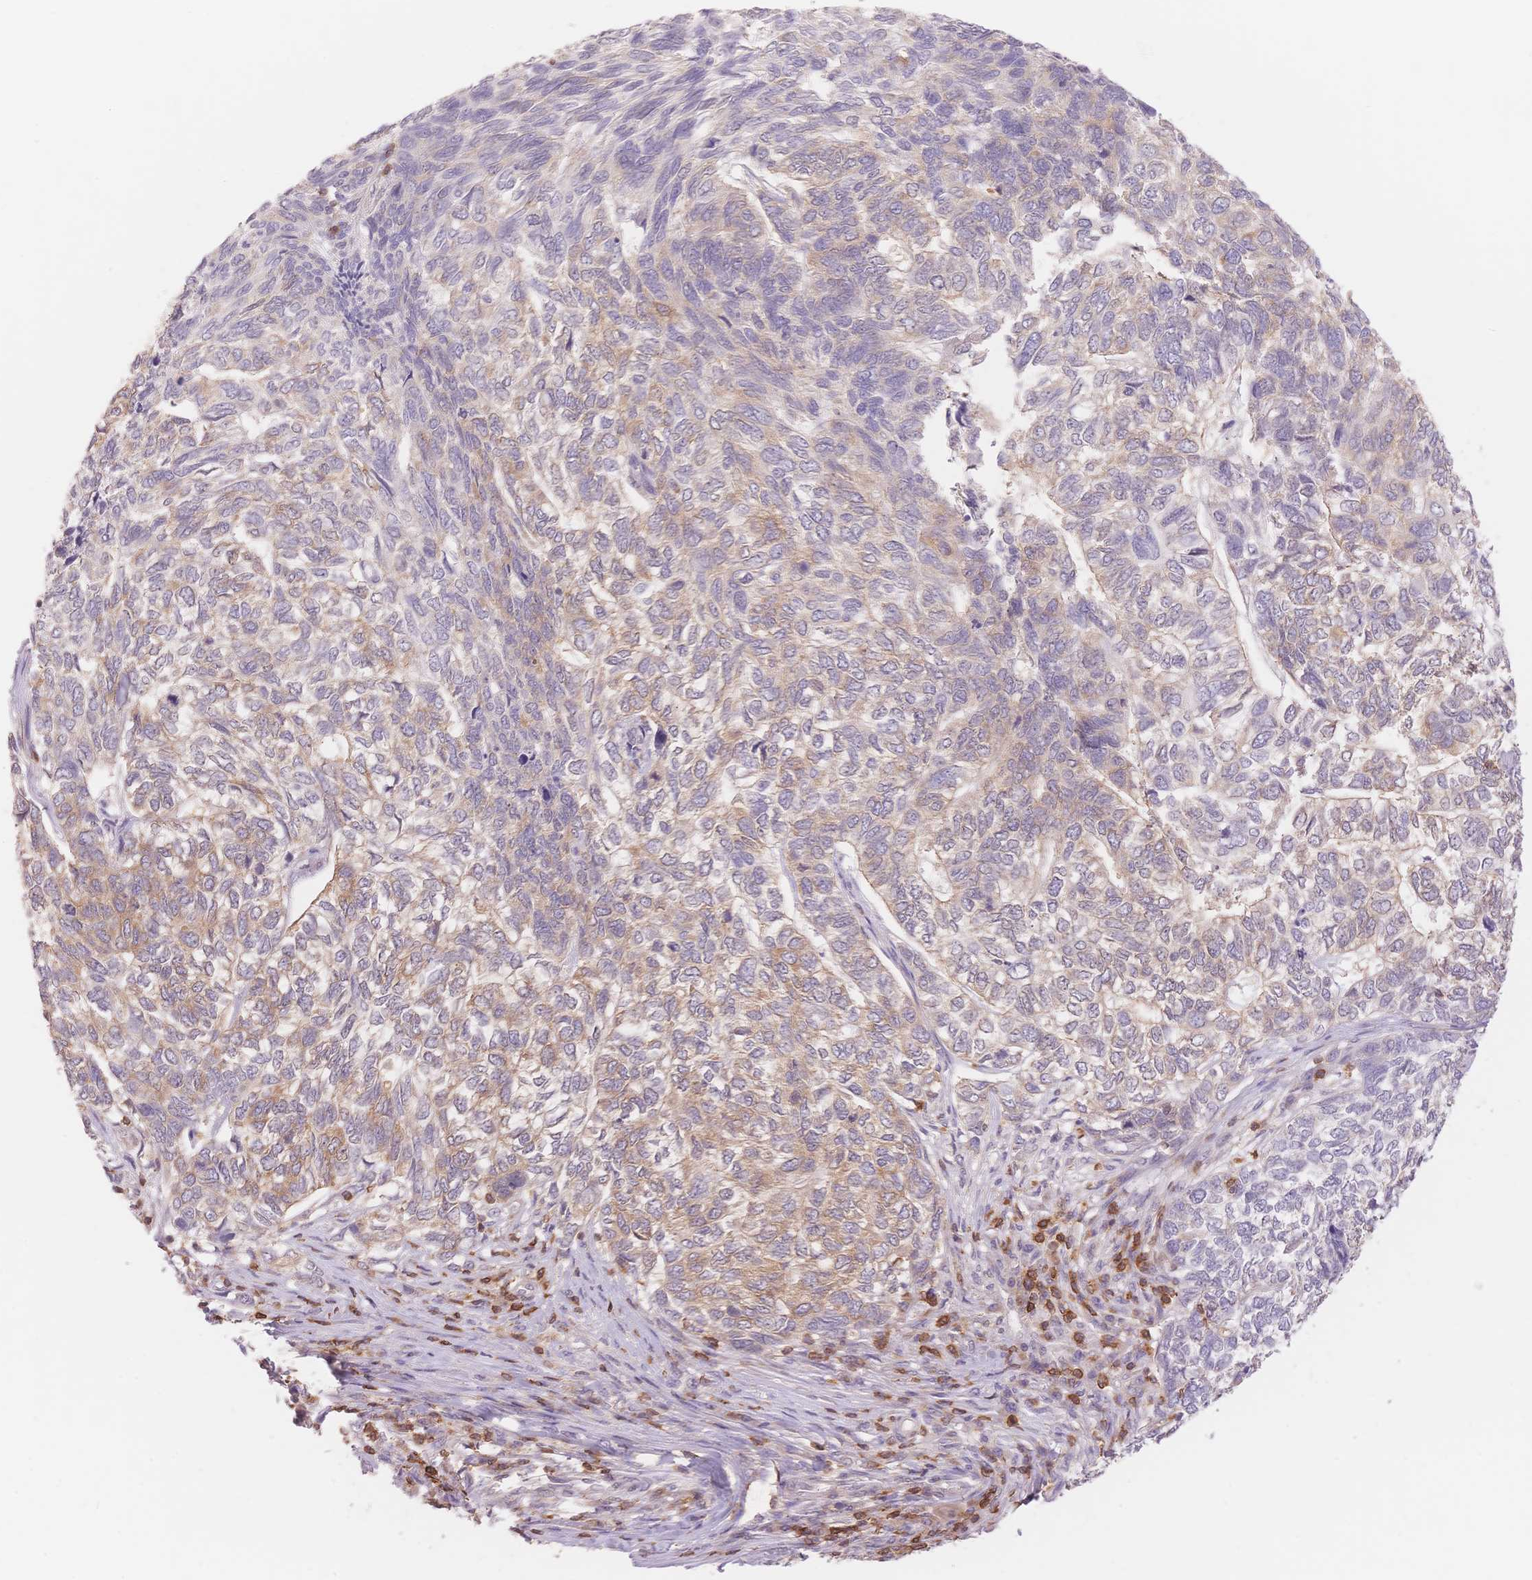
{"staining": {"intensity": "weak", "quantity": "25%-75%", "location": "cytoplasmic/membranous"}, "tissue": "skin cancer", "cell_type": "Tumor cells", "image_type": "cancer", "snomed": [{"axis": "morphology", "description": "Basal cell carcinoma"}, {"axis": "topography", "description": "Skin"}], "caption": "This photomicrograph reveals skin cancer stained with immunohistochemistry (IHC) to label a protein in brown. The cytoplasmic/membranous of tumor cells show weak positivity for the protein. Nuclei are counter-stained blue.", "gene": "STK39", "patient": {"sex": "female", "age": 65}}